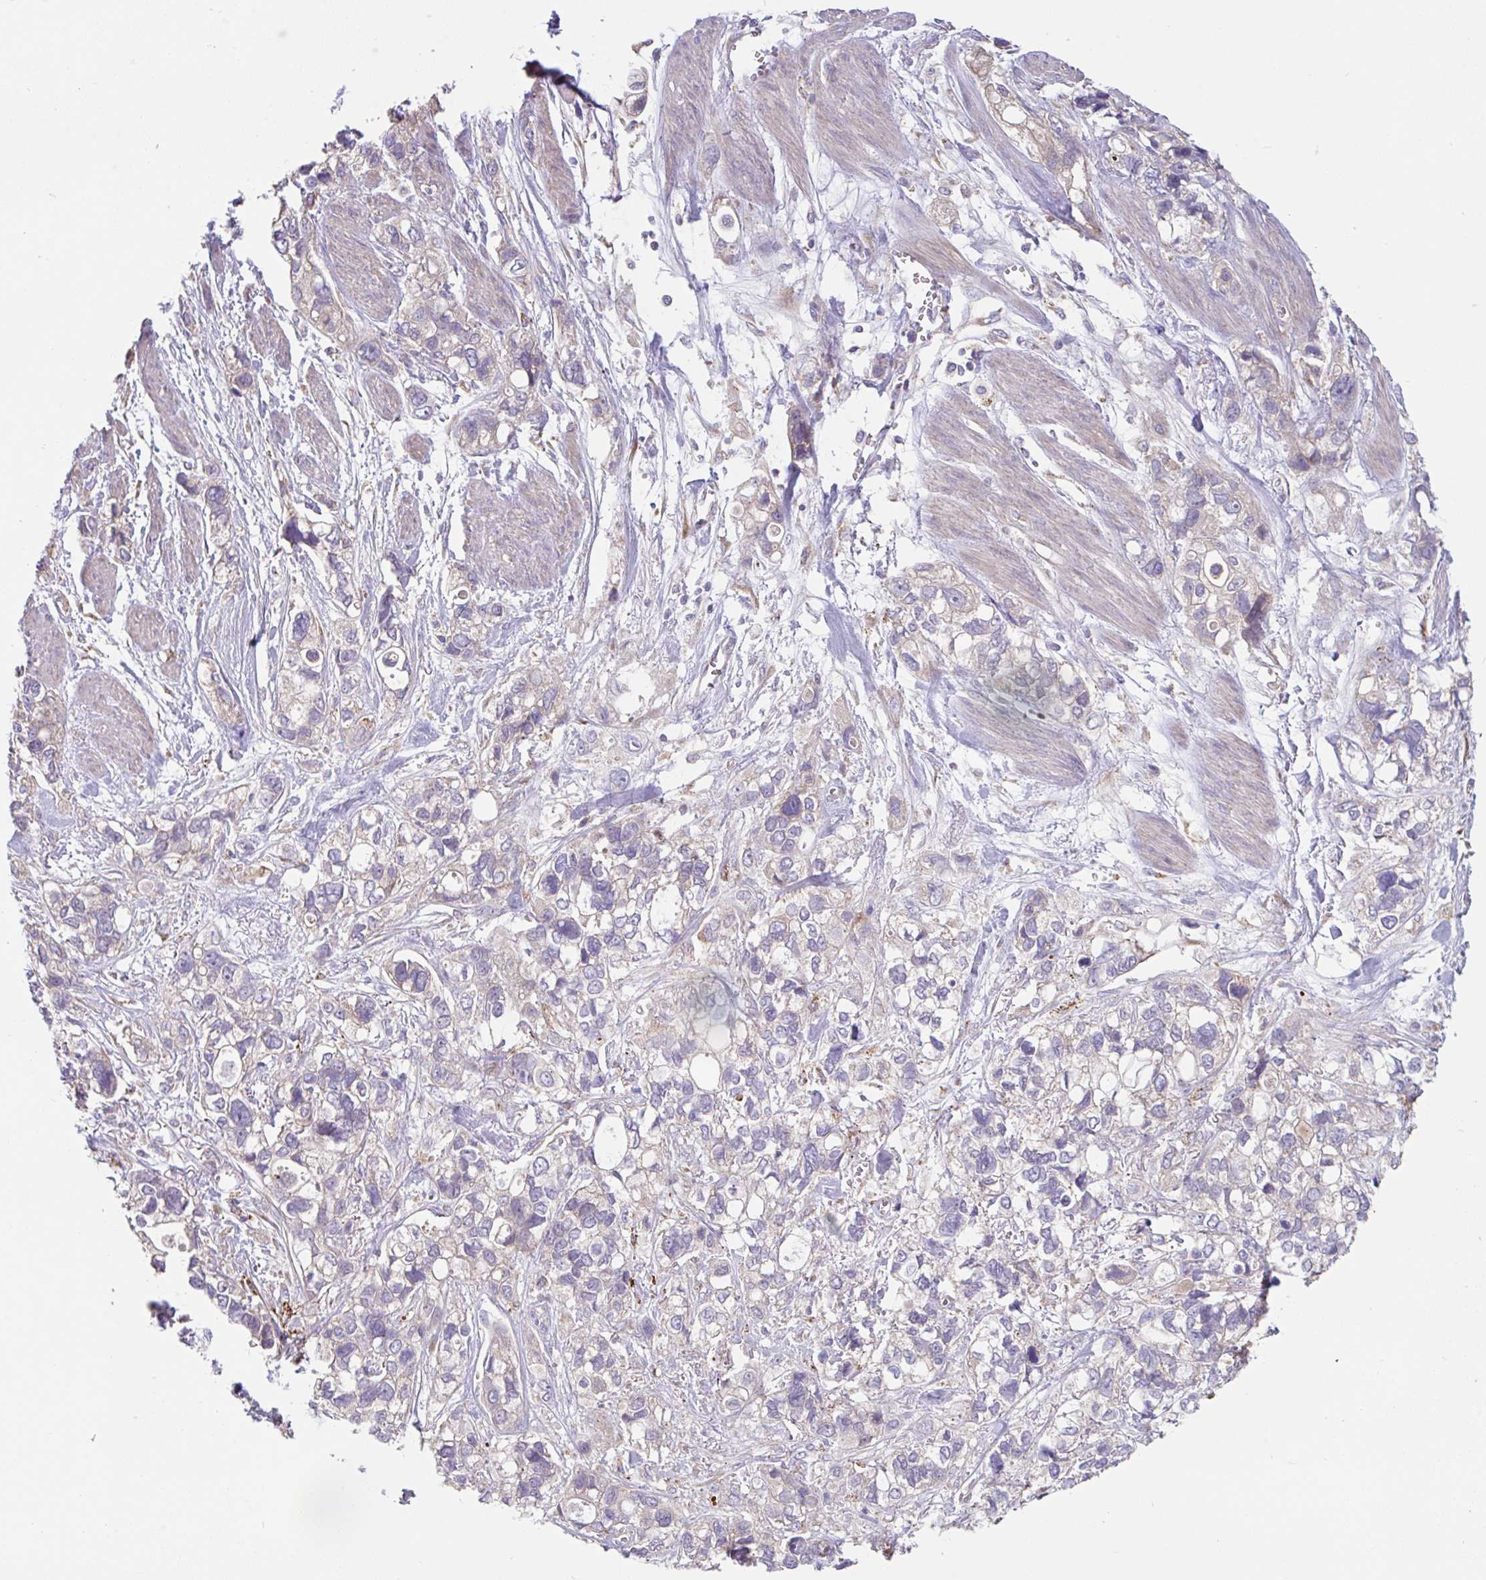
{"staining": {"intensity": "negative", "quantity": "none", "location": "none"}, "tissue": "stomach cancer", "cell_type": "Tumor cells", "image_type": "cancer", "snomed": [{"axis": "morphology", "description": "Adenocarcinoma, NOS"}, {"axis": "topography", "description": "Stomach, upper"}], "caption": "A micrograph of stomach cancer stained for a protein exhibits no brown staining in tumor cells.", "gene": "RALBP1", "patient": {"sex": "female", "age": 81}}